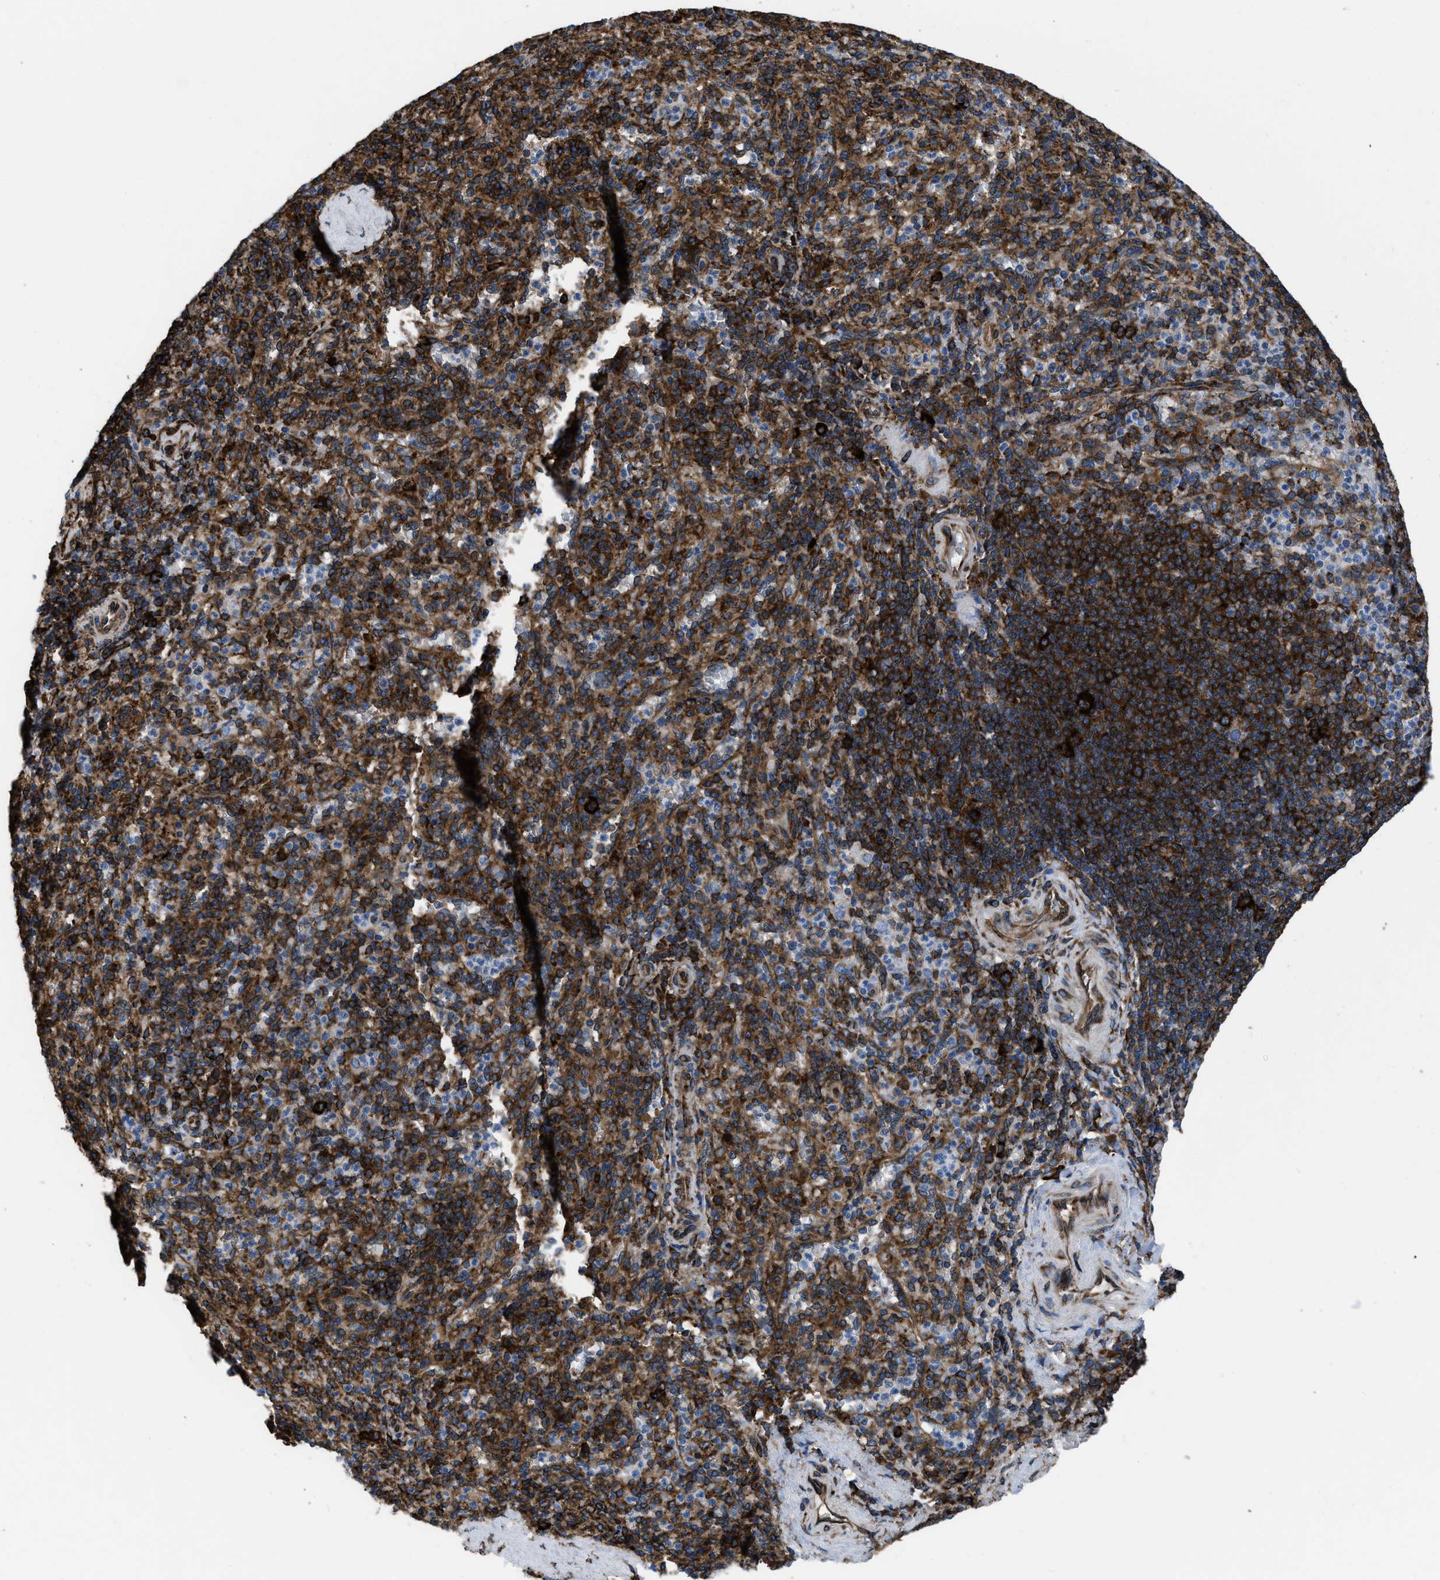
{"staining": {"intensity": "strong", "quantity": ">75%", "location": "cytoplasmic/membranous"}, "tissue": "spleen", "cell_type": "Cells in red pulp", "image_type": "normal", "snomed": [{"axis": "morphology", "description": "Normal tissue, NOS"}, {"axis": "topography", "description": "Spleen"}], "caption": "Strong cytoplasmic/membranous staining for a protein is seen in approximately >75% of cells in red pulp of normal spleen using IHC.", "gene": "CAPRIN1", "patient": {"sex": "male", "age": 36}}